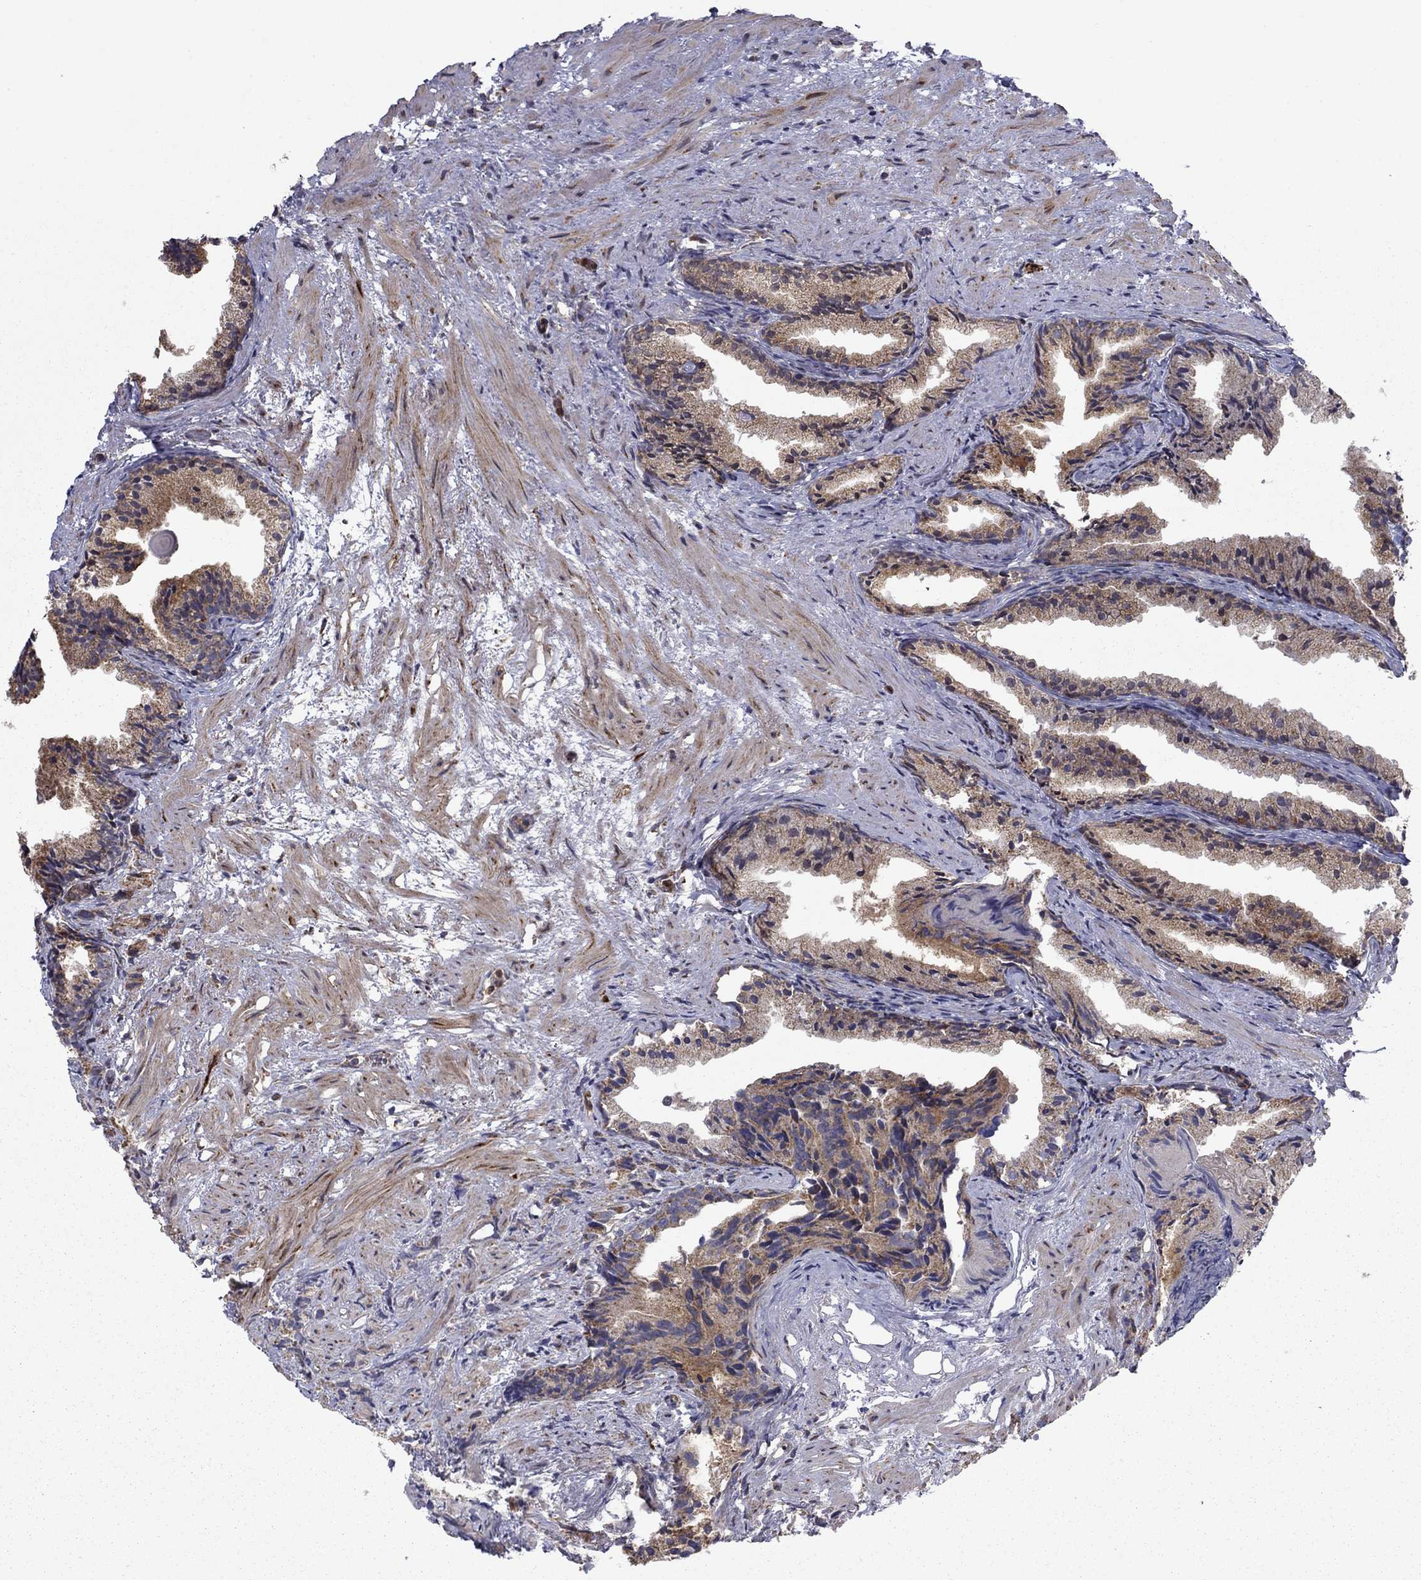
{"staining": {"intensity": "moderate", "quantity": "25%-75%", "location": "cytoplasmic/membranous"}, "tissue": "prostate cancer", "cell_type": "Tumor cells", "image_type": "cancer", "snomed": [{"axis": "morphology", "description": "Adenocarcinoma, High grade"}, {"axis": "topography", "description": "Prostate"}], "caption": "A brown stain labels moderate cytoplasmic/membranous positivity of a protein in prostate cancer (adenocarcinoma (high-grade)) tumor cells.", "gene": "DOP1B", "patient": {"sex": "male", "age": 90}}